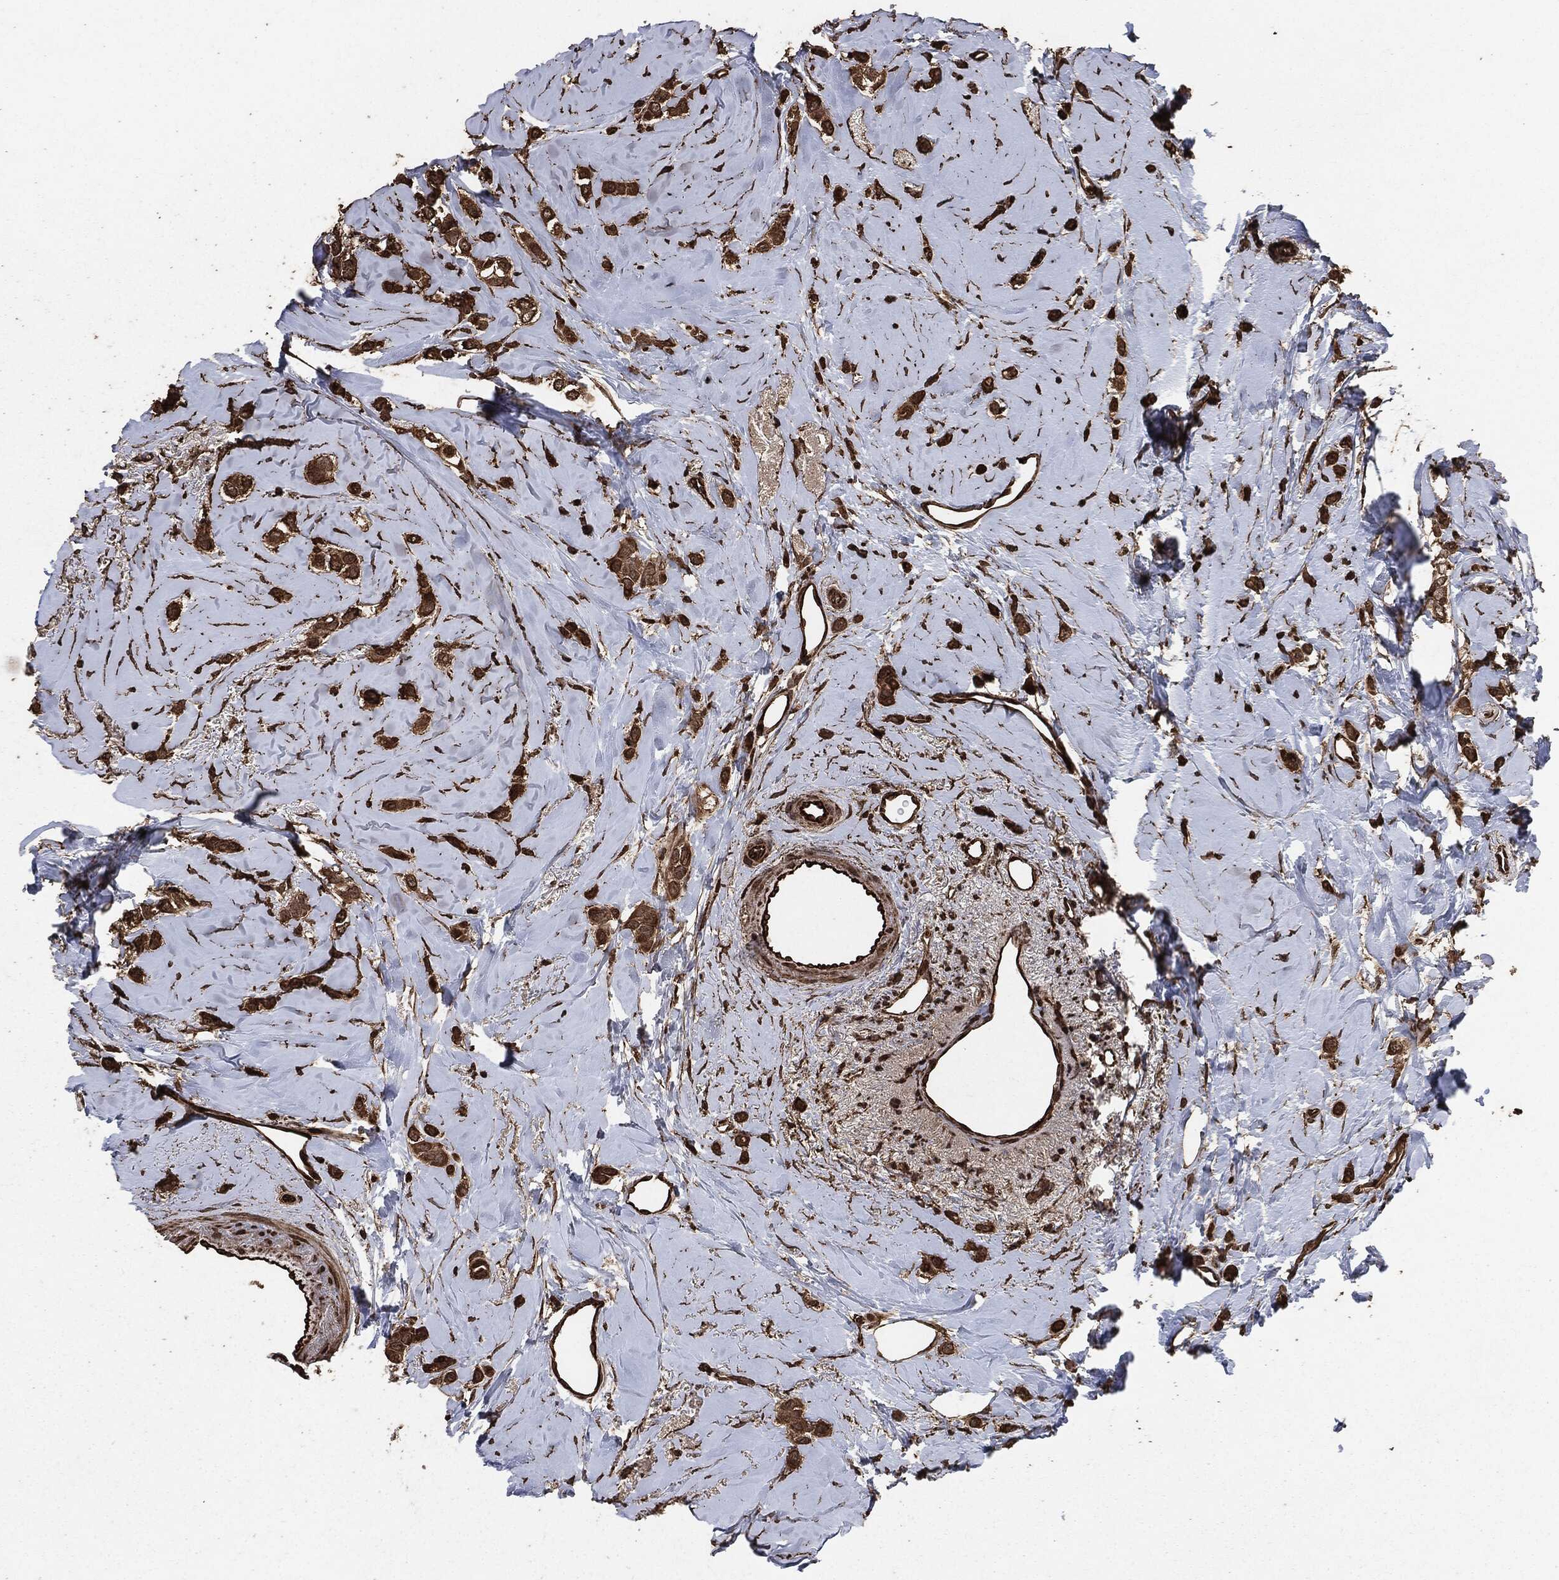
{"staining": {"intensity": "strong", "quantity": ">75%", "location": "cytoplasmic/membranous"}, "tissue": "breast cancer", "cell_type": "Tumor cells", "image_type": "cancer", "snomed": [{"axis": "morphology", "description": "Lobular carcinoma"}, {"axis": "topography", "description": "Breast"}], "caption": "The photomicrograph reveals immunohistochemical staining of breast cancer. There is strong cytoplasmic/membranous positivity is appreciated in approximately >75% of tumor cells. The staining was performed using DAB (3,3'-diaminobenzidine), with brown indicating positive protein expression. Nuclei are stained blue with hematoxylin.", "gene": "EGFR", "patient": {"sex": "female", "age": 66}}